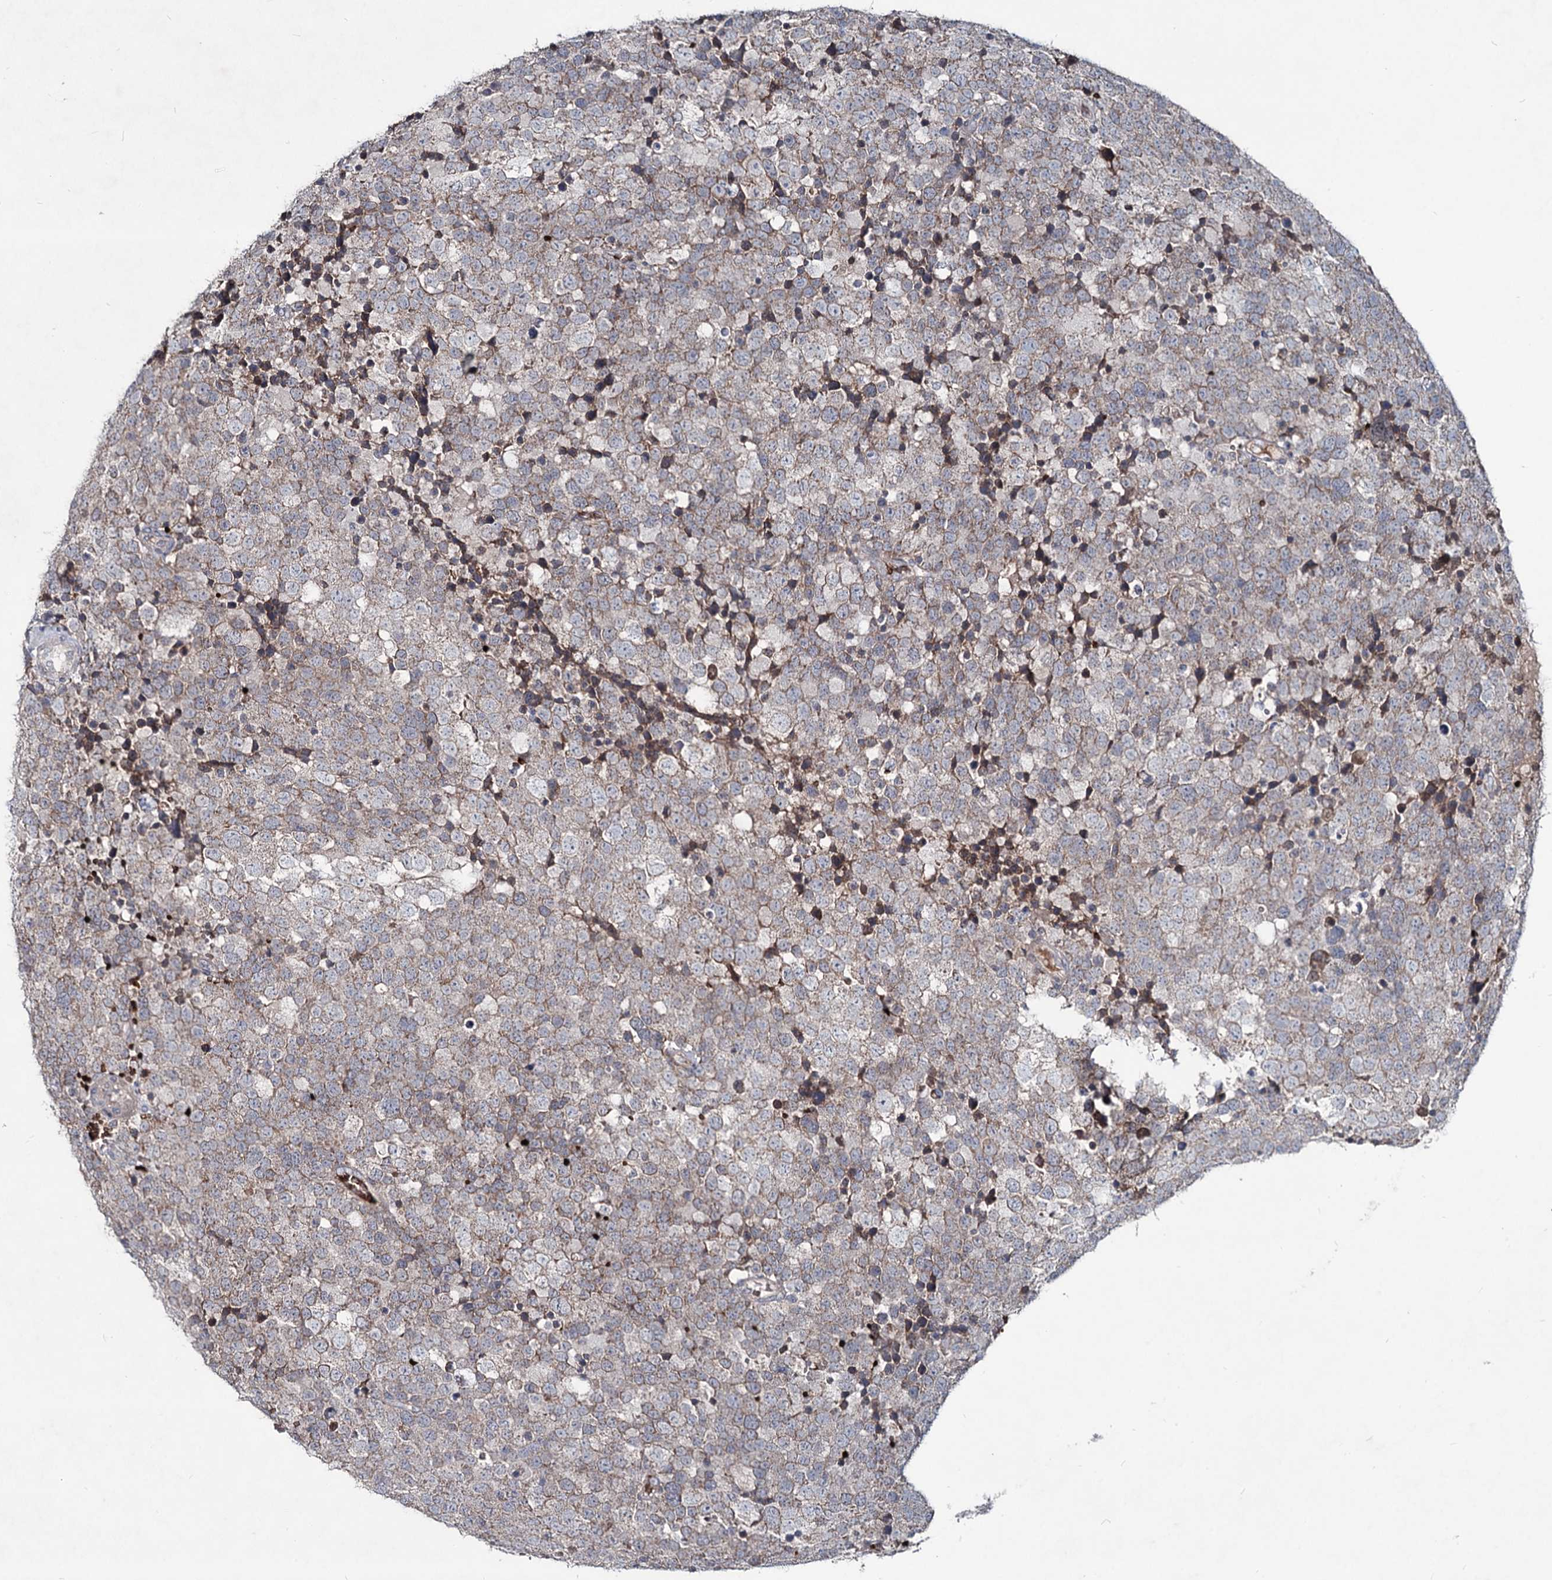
{"staining": {"intensity": "weak", "quantity": ">75%", "location": "cytoplasmic/membranous"}, "tissue": "testis cancer", "cell_type": "Tumor cells", "image_type": "cancer", "snomed": [{"axis": "morphology", "description": "Seminoma, NOS"}, {"axis": "topography", "description": "Testis"}], "caption": "Approximately >75% of tumor cells in human seminoma (testis) show weak cytoplasmic/membranous protein expression as visualized by brown immunohistochemical staining.", "gene": "RNF6", "patient": {"sex": "male", "age": 71}}